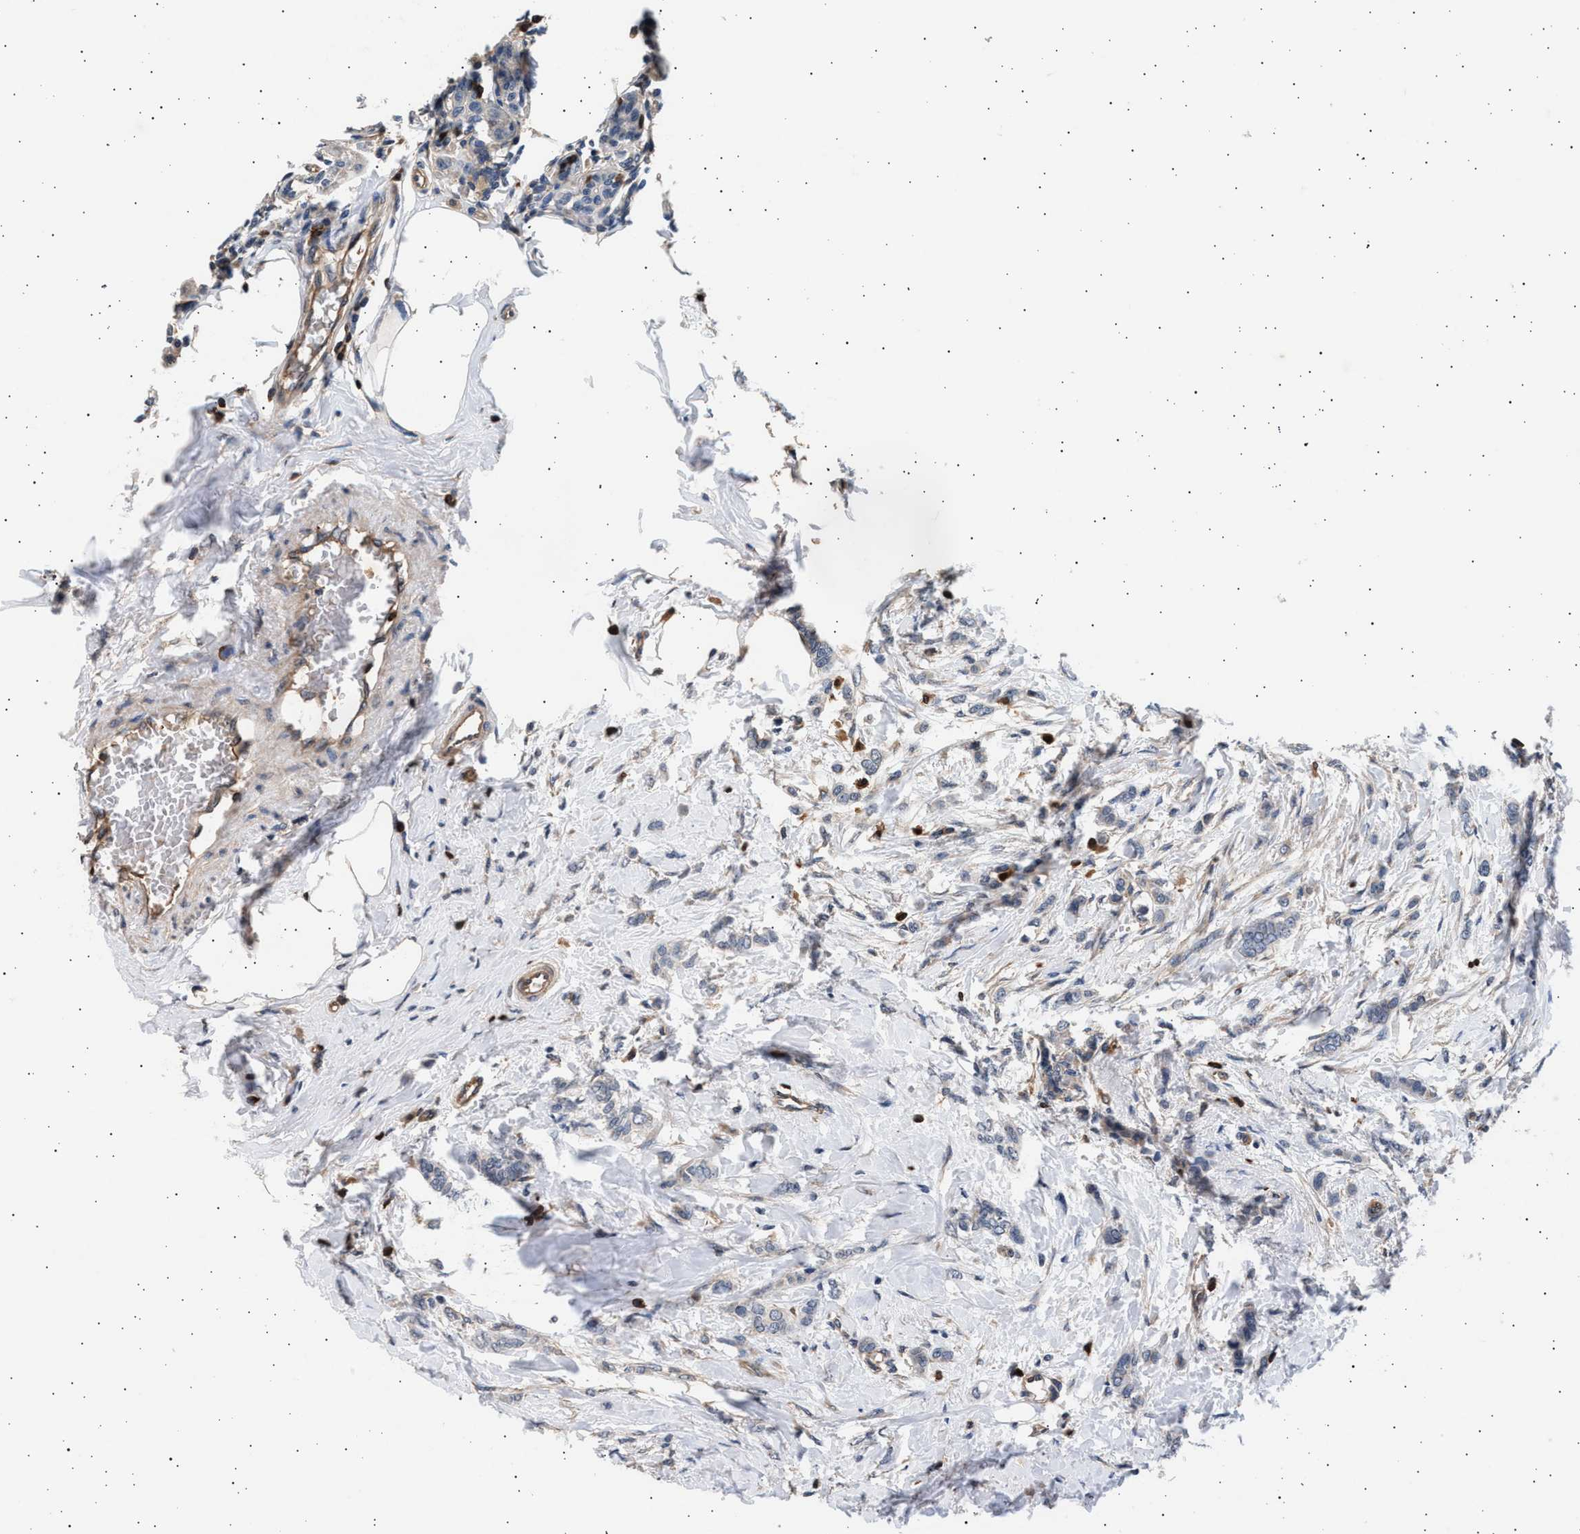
{"staining": {"intensity": "negative", "quantity": "none", "location": "none"}, "tissue": "breast cancer", "cell_type": "Tumor cells", "image_type": "cancer", "snomed": [{"axis": "morphology", "description": "Lobular carcinoma, in situ"}, {"axis": "morphology", "description": "Lobular carcinoma"}, {"axis": "topography", "description": "Breast"}], "caption": "A micrograph of breast cancer stained for a protein displays no brown staining in tumor cells.", "gene": "GRAP2", "patient": {"sex": "female", "age": 41}}